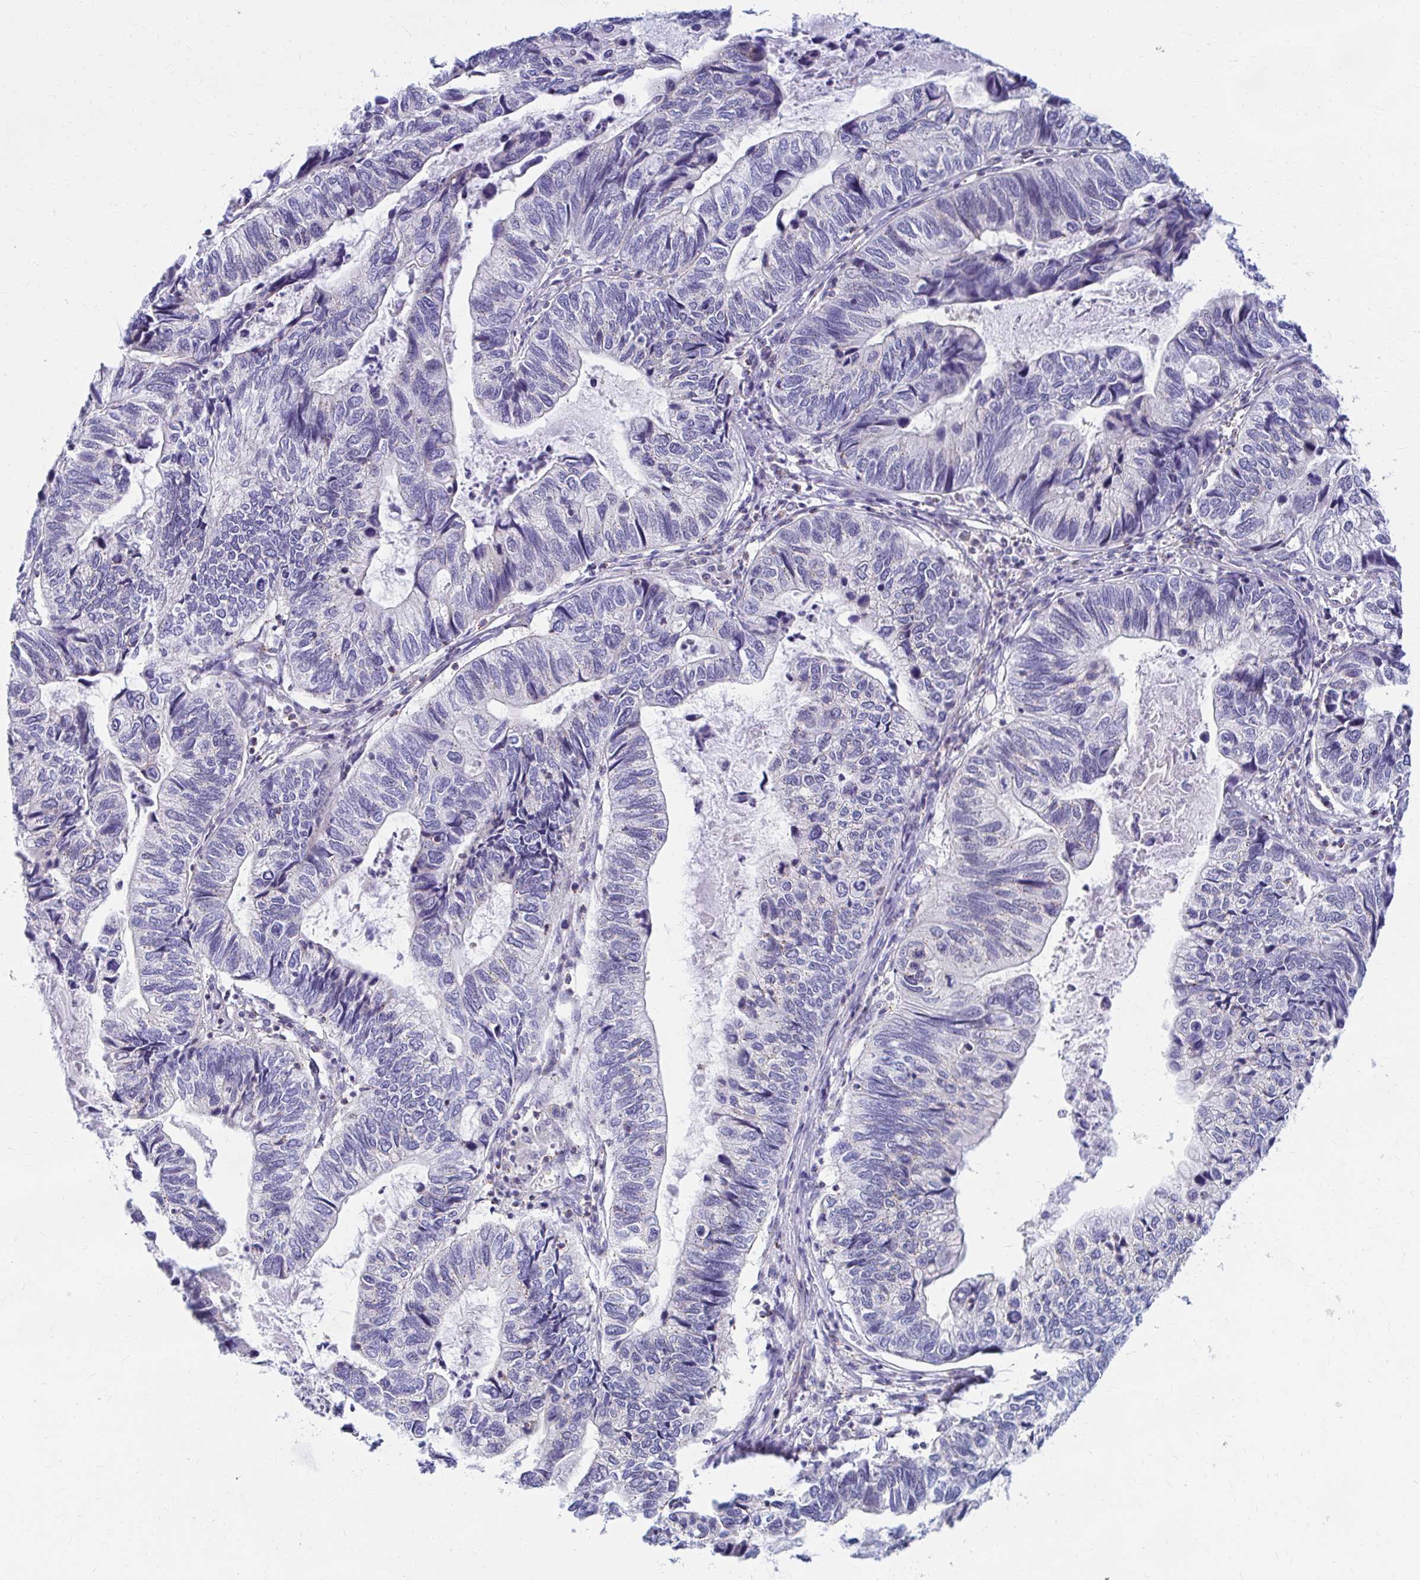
{"staining": {"intensity": "weak", "quantity": "<25%", "location": "cytoplasmic/membranous"}, "tissue": "stomach cancer", "cell_type": "Tumor cells", "image_type": "cancer", "snomed": [{"axis": "morphology", "description": "Adenocarcinoma, NOS"}, {"axis": "topography", "description": "Stomach, upper"}], "caption": "Immunohistochemical staining of human stomach cancer shows no significant staining in tumor cells.", "gene": "RADIL", "patient": {"sex": "female", "age": 67}}